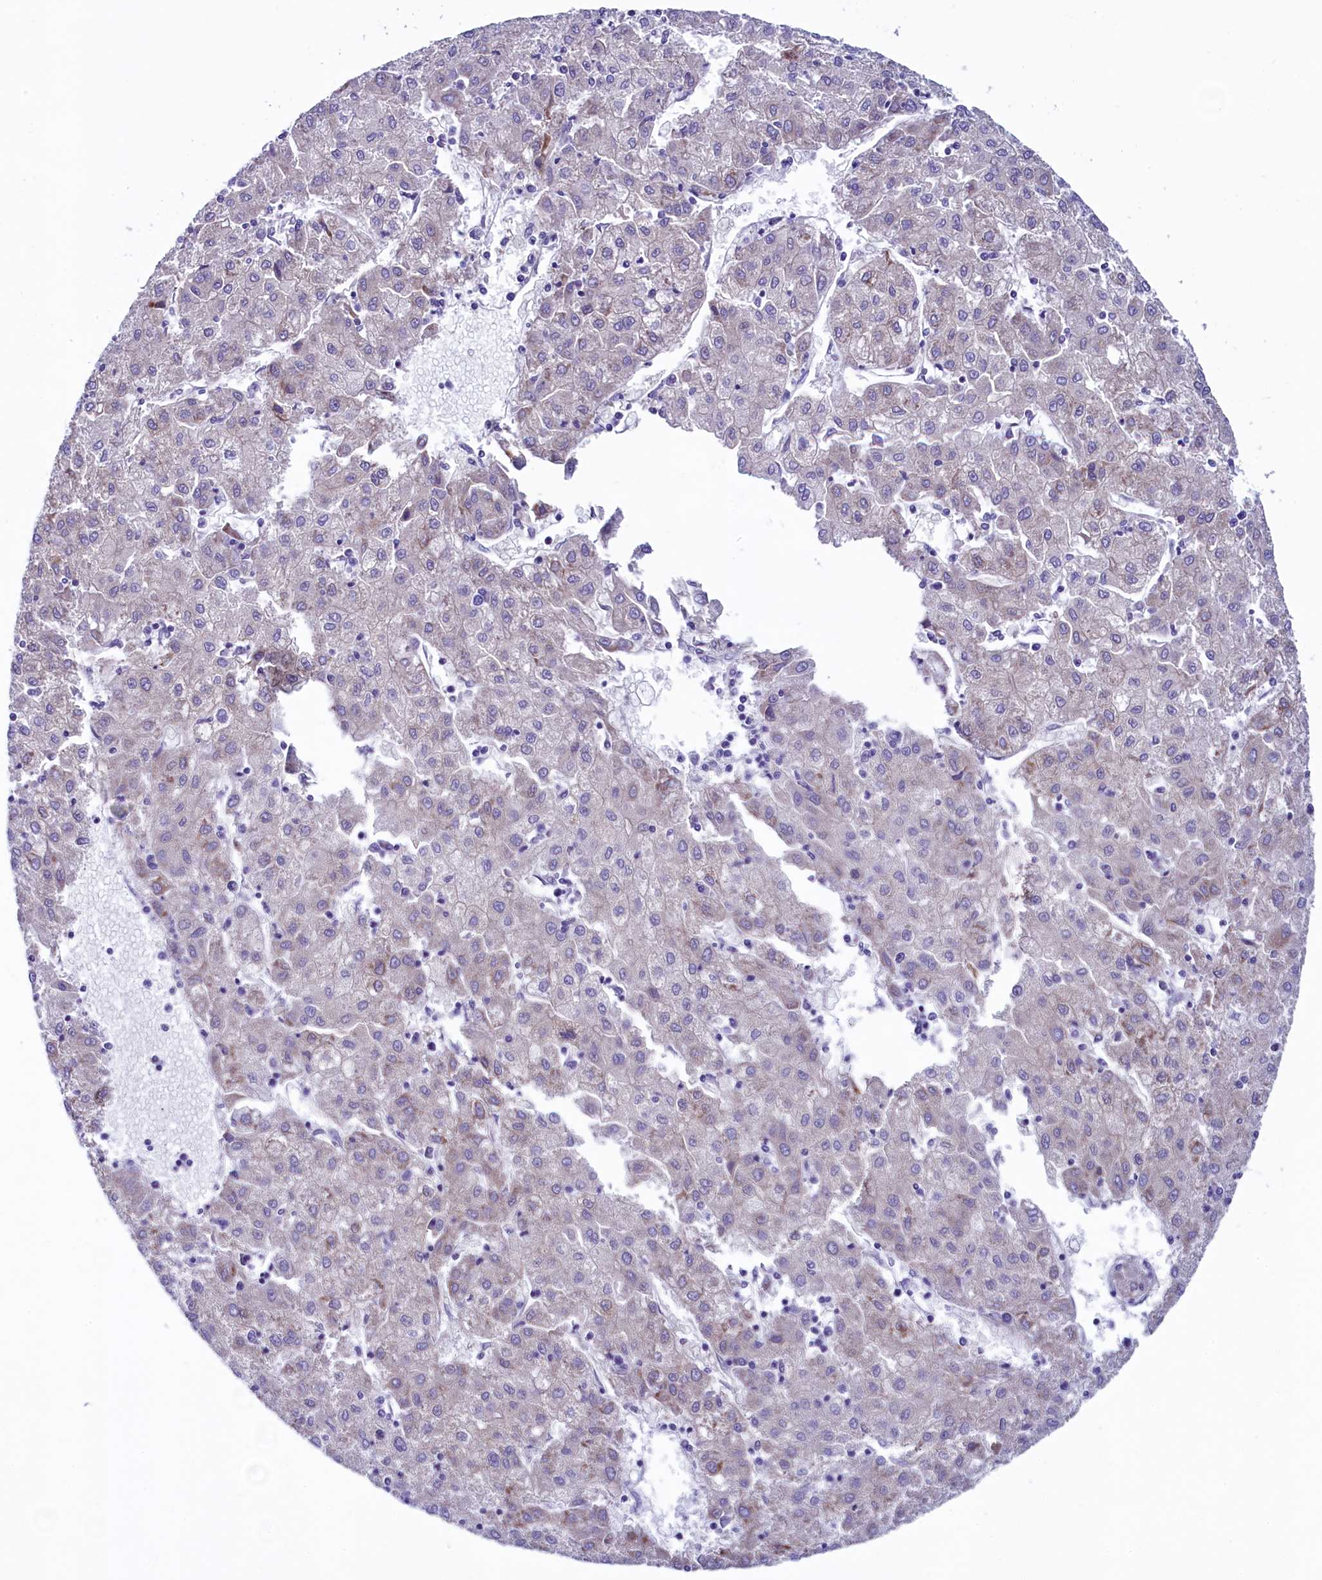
{"staining": {"intensity": "negative", "quantity": "none", "location": "none"}, "tissue": "liver cancer", "cell_type": "Tumor cells", "image_type": "cancer", "snomed": [{"axis": "morphology", "description": "Carcinoma, Hepatocellular, NOS"}, {"axis": "topography", "description": "Liver"}], "caption": "Immunohistochemistry of human liver cancer demonstrates no positivity in tumor cells.", "gene": "KRBOX5", "patient": {"sex": "male", "age": 72}}